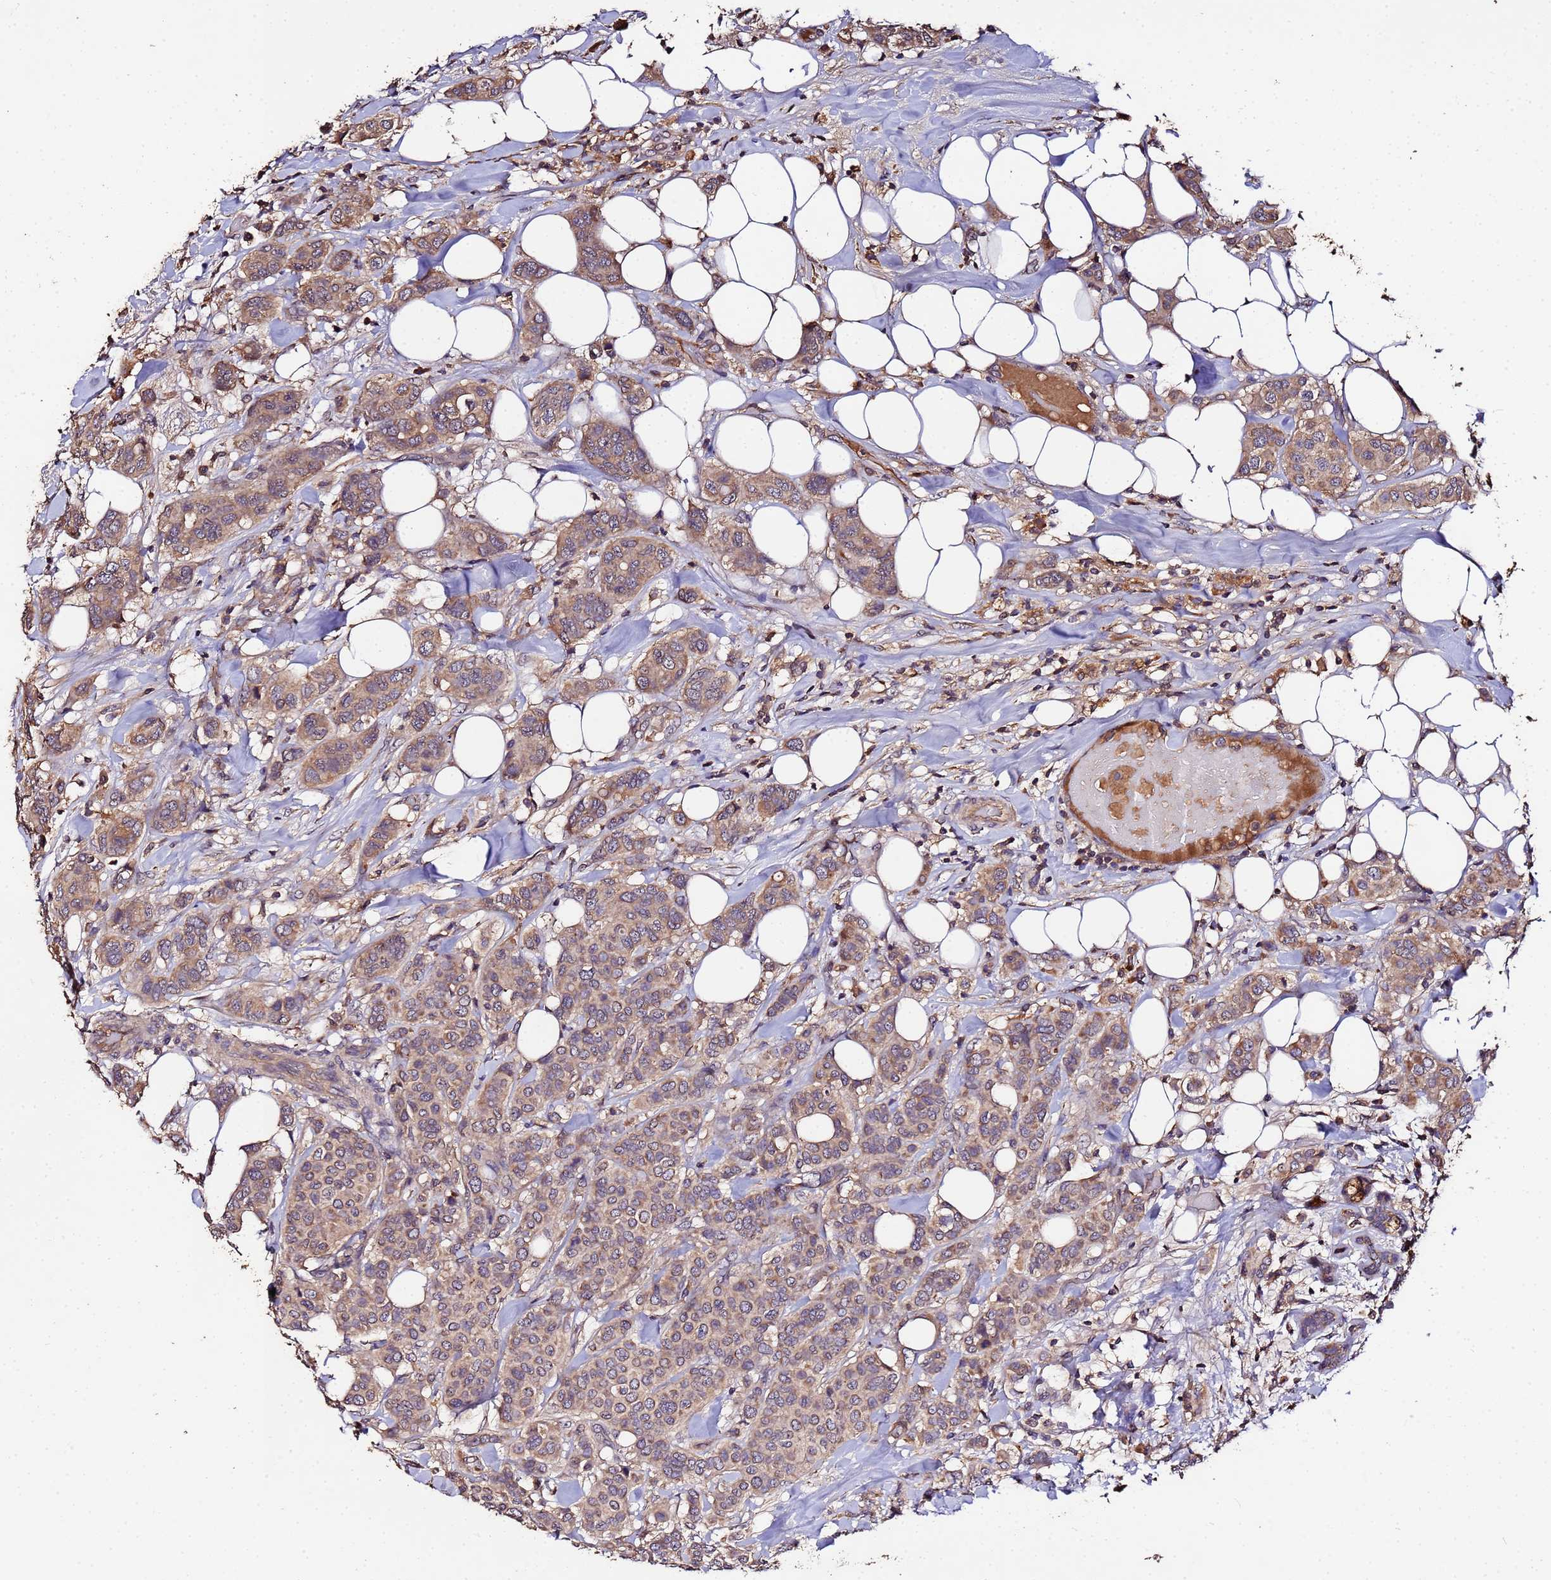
{"staining": {"intensity": "moderate", "quantity": ">75%", "location": "cytoplasmic/membranous"}, "tissue": "breast cancer", "cell_type": "Tumor cells", "image_type": "cancer", "snomed": [{"axis": "morphology", "description": "Lobular carcinoma"}, {"axis": "topography", "description": "Breast"}], "caption": "Immunohistochemical staining of breast cancer shows medium levels of moderate cytoplasmic/membranous protein staining in approximately >75% of tumor cells.", "gene": "MTERF1", "patient": {"sex": "female", "age": 51}}